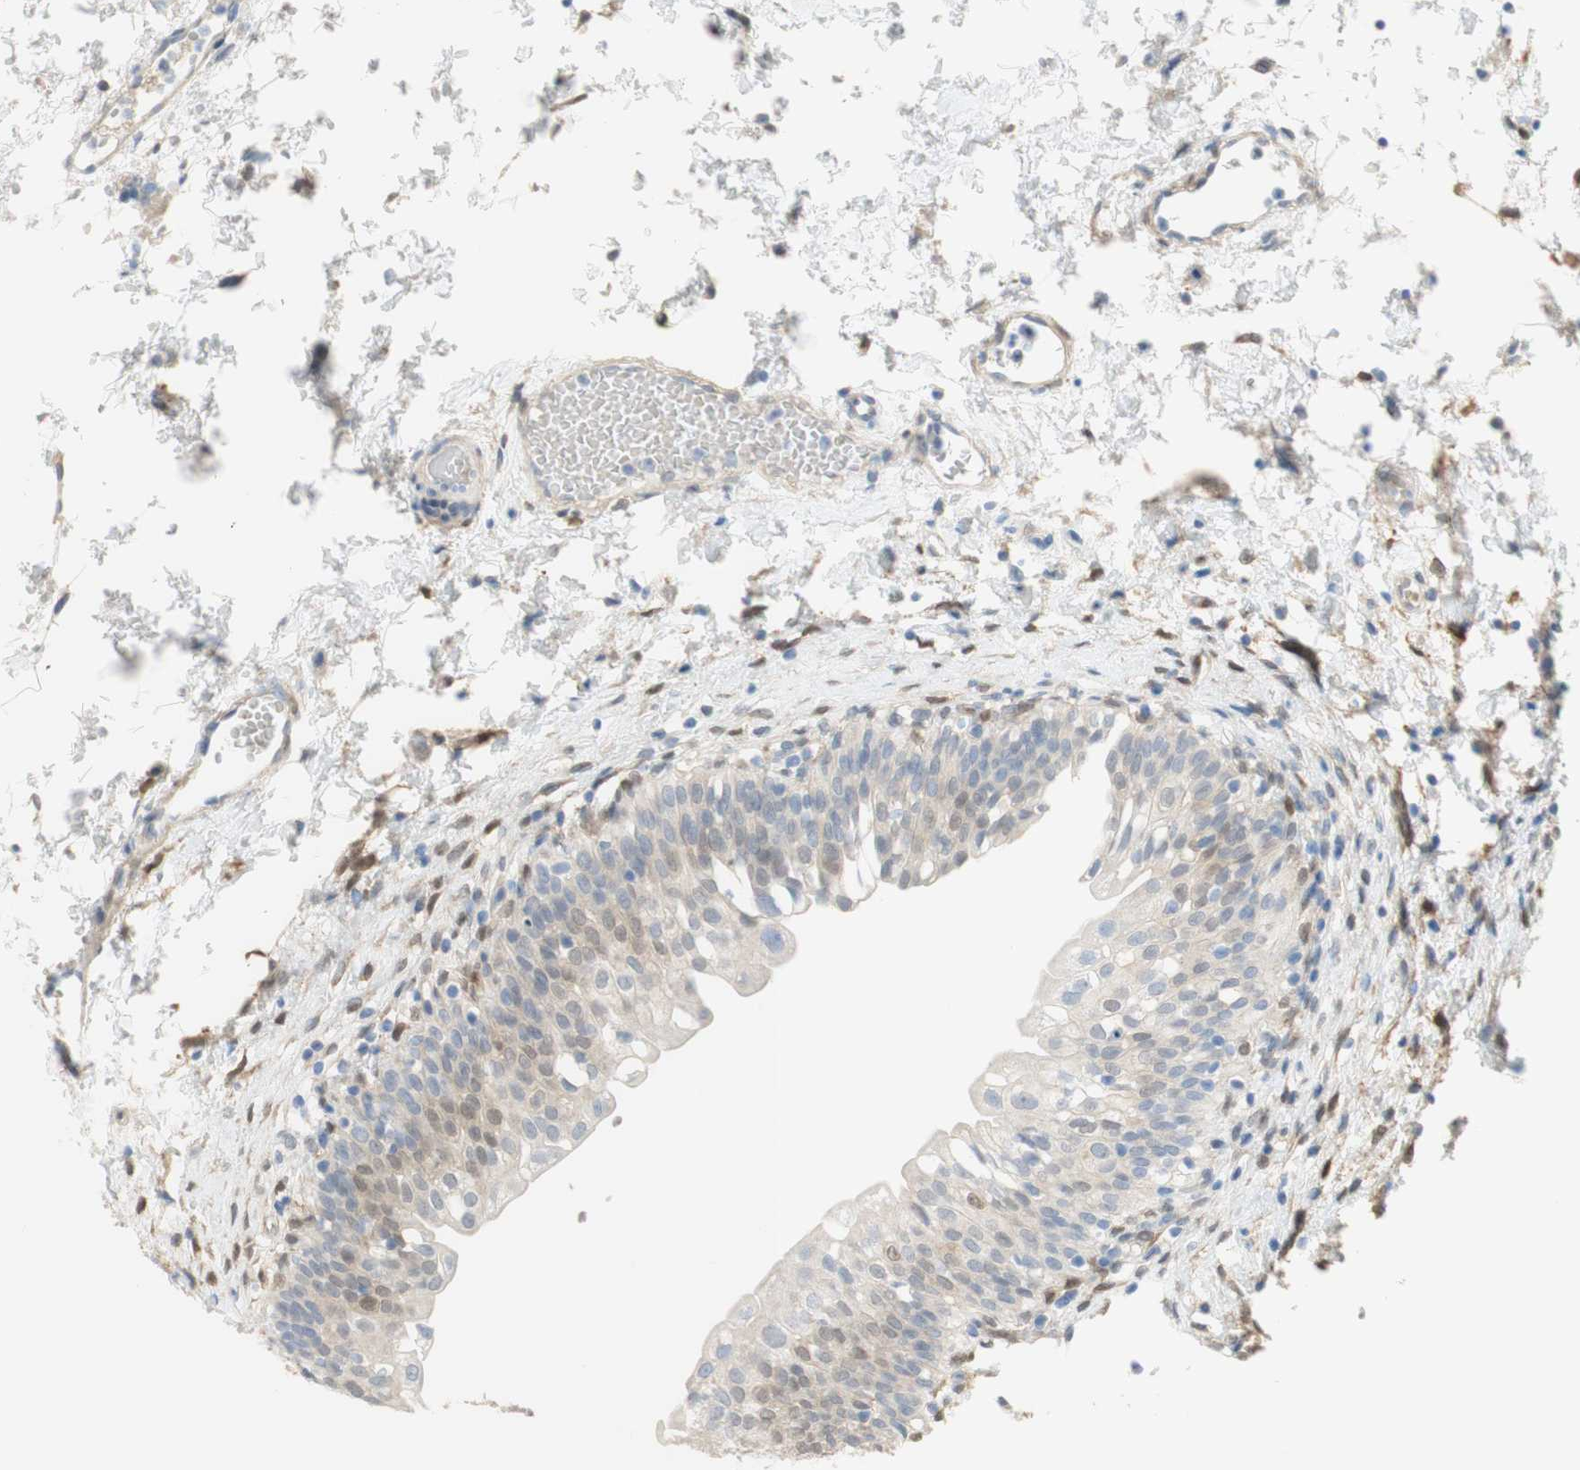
{"staining": {"intensity": "weak", "quantity": "25%-75%", "location": "cytoplasmic/membranous"}, "tissue": "urinary bladder", "cell_type": "Urothelial cells", "image_type": "normal", "snomed": [{"axis": "morphology", "description": "Normal tissue, NOS"}, {"axis": "topography", "description": "Urinary bladder"}], "caption": "Protein expression analysis of unremarkable human urinary bladder reveals weak cytoplasmic/membranous expression in approximately 25%-75% of urothelial cells. (DAB (3,3'-diaminobenzidine) = brown stain, brightfield microscopy at high magnification).", "gene": "SELENBP1", "patient": {"sex": "male", "age": 55}}